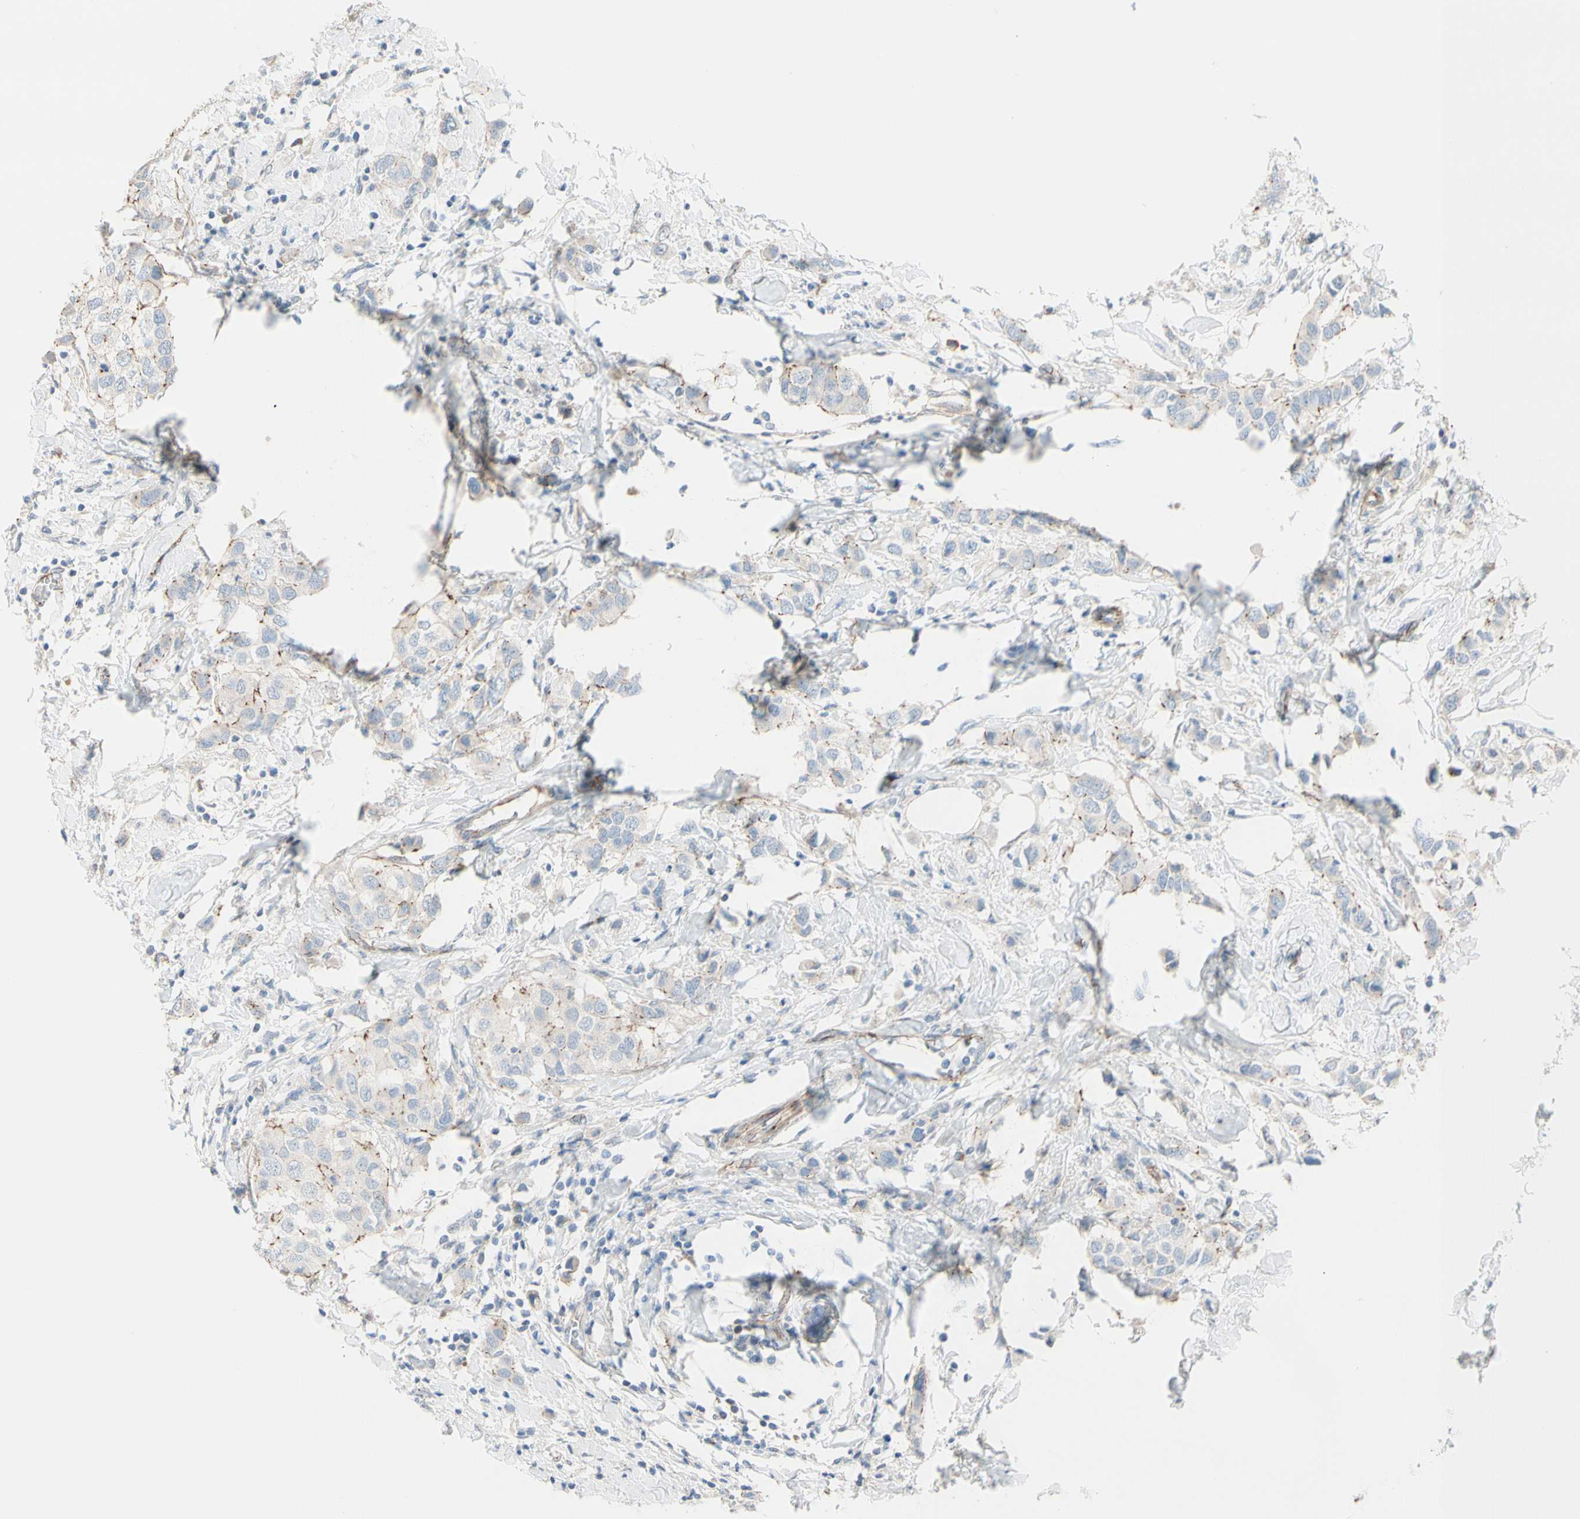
{"staining": {"intensity": "negative", "quantity": "none", "location": "none"}, "tissue": "breast cancer", "cell_type": "Tumor cells", "image_type": "cancer", "snomed": [{"axis": "morphology", "description": "Duct carcinoma"}, {"axis": "topography", "description": "Breast"}], "caption": "Immunohistochemistry of breast cancer exhibits no expression in tumor cells.", "gene": "TJP1", "patient": {"sex": "female", "age": 50}}